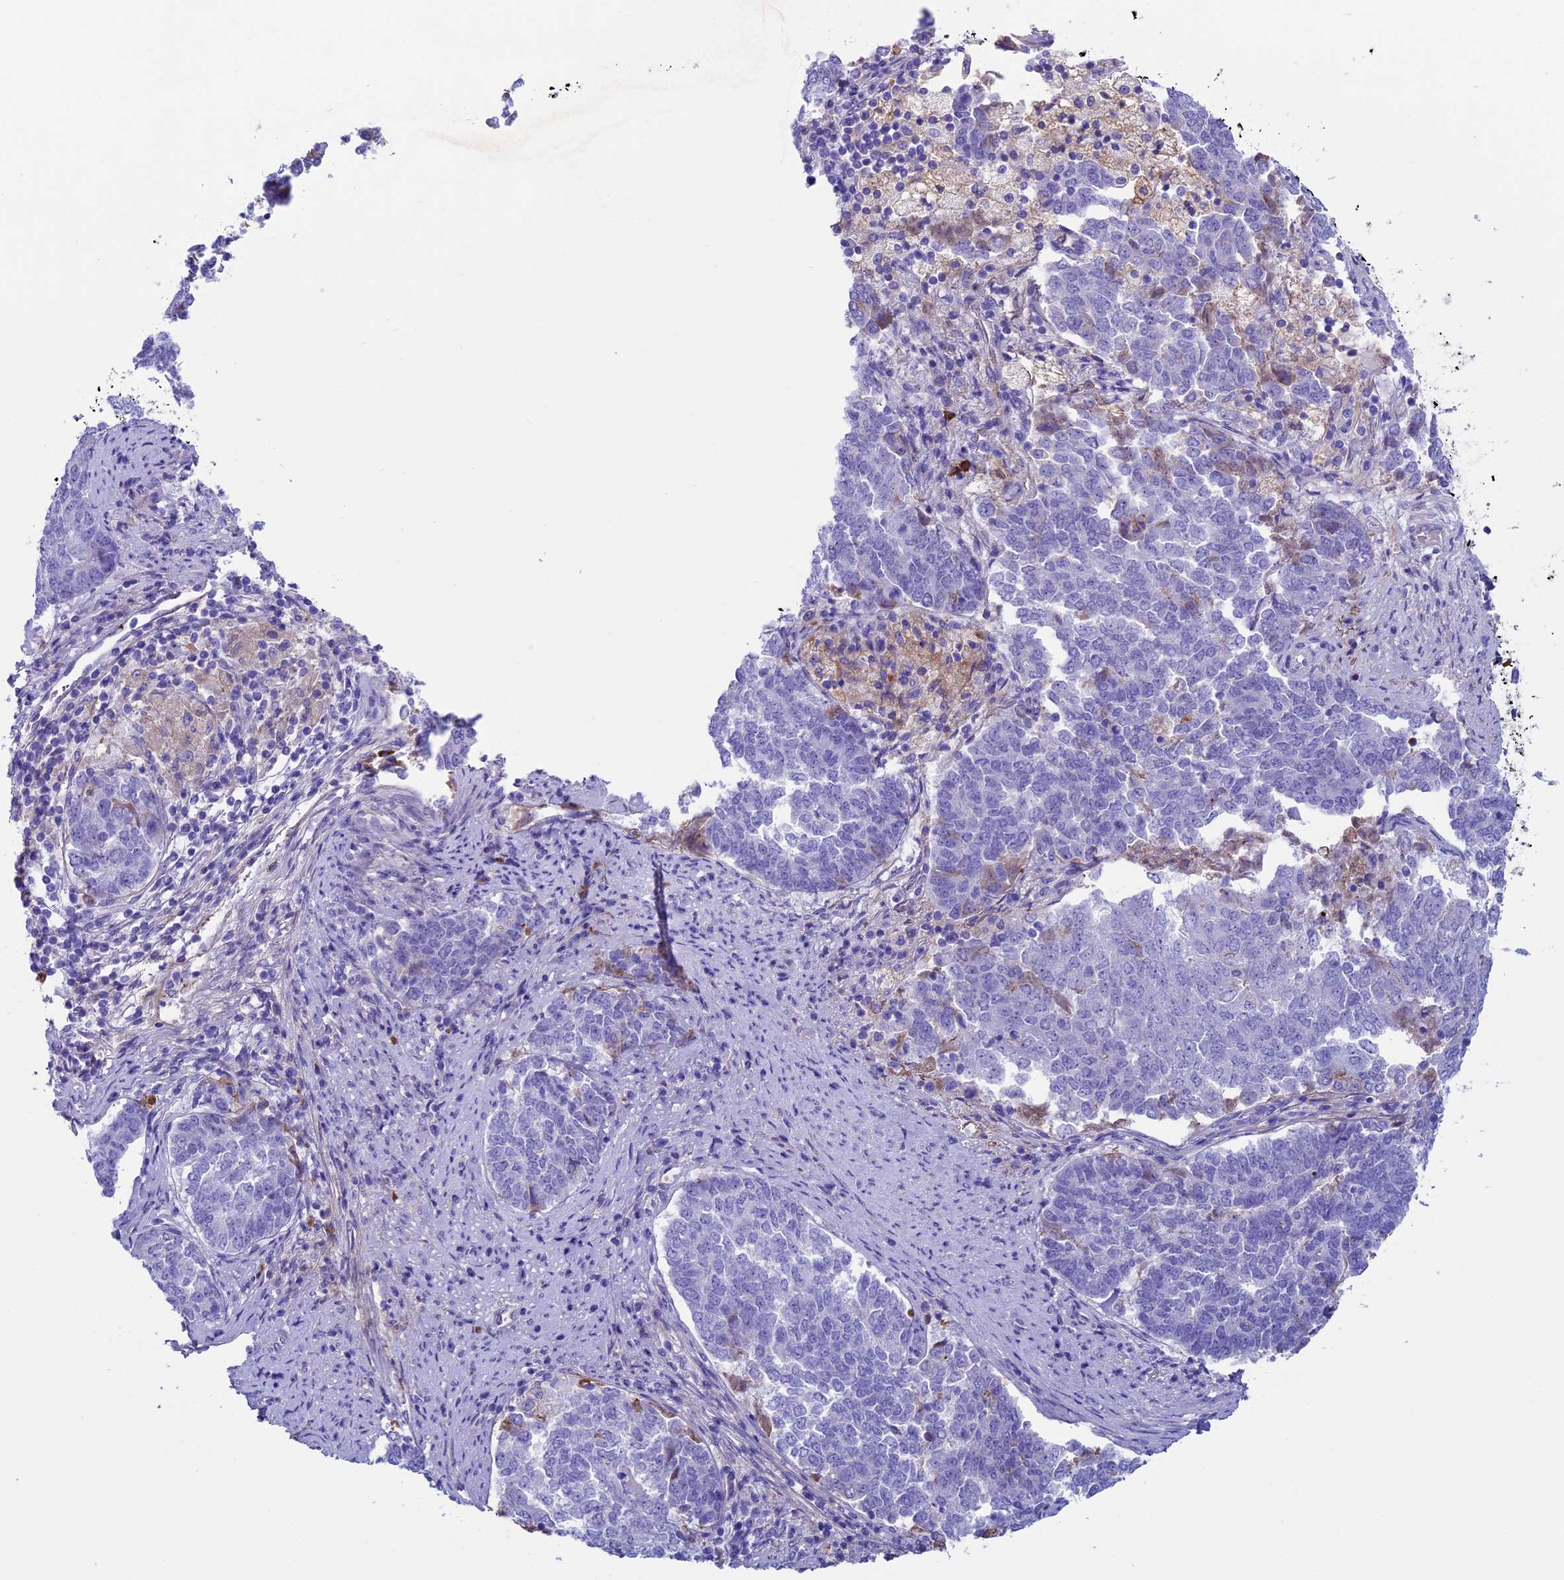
{"staining": {"intensity": "negative", "quantity": "none", "location": "none"}, "tissue": "endometrial cancer", "cell_type": "Tumor cells", "image_type": "cancer", "snomed": [{"axis": "morphology", "description": "Adenocarcinoma, NOS"}, {"axis": "topography", "description": "Endometrium"}], "caption": "High magnification brightfield microscopy of endometrial cancer stained with DAB (brown) and counterstained with hematoxylin (blue): tumor cells show no significant positivity.", "gene": "IGSF6", "patient": {"sex": "female", "age": 80}}